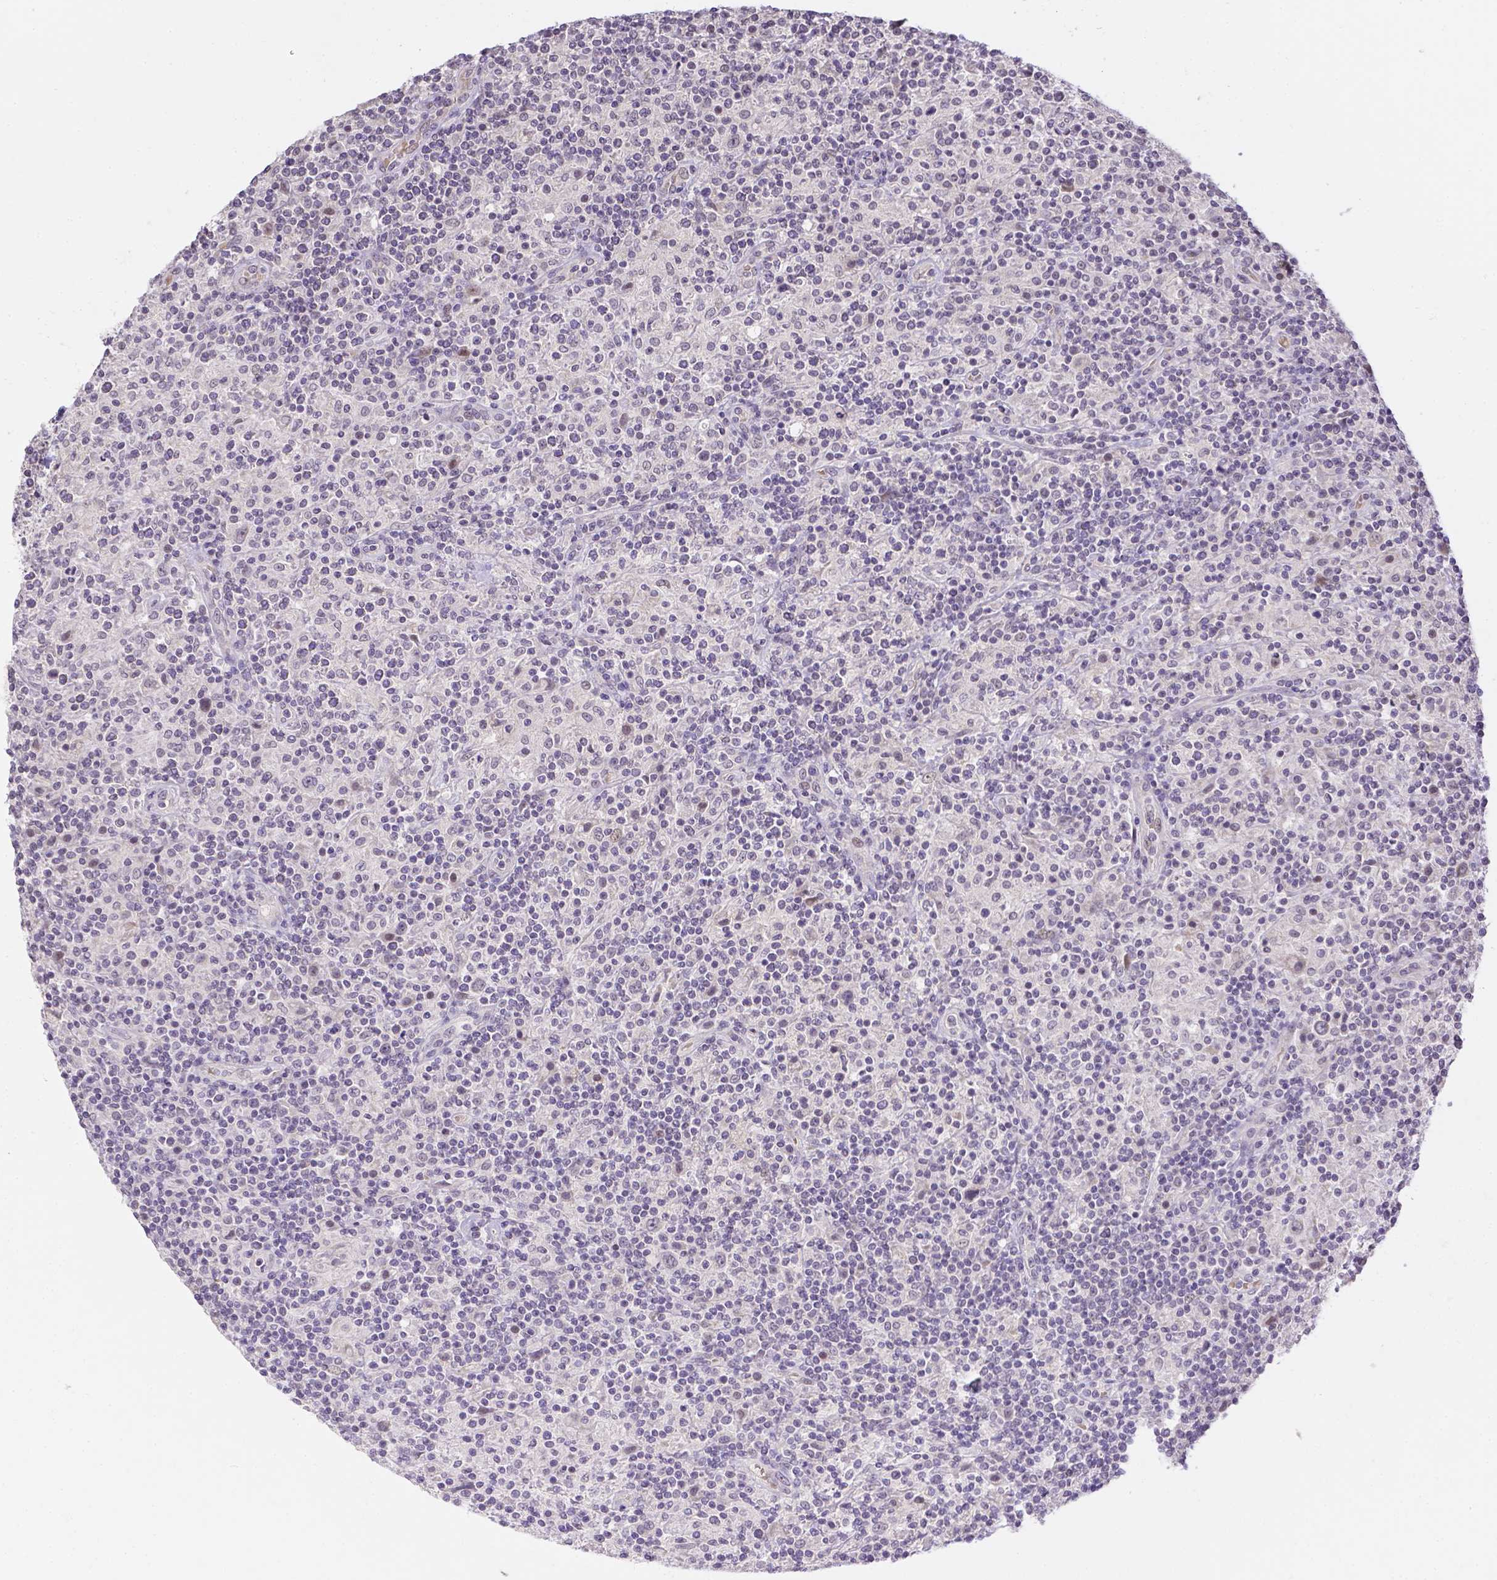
{"staining": {"intensity": "weak", "quantity": "<25%", "location": "nuclear"}, "tissue": "lymphoma", "cell_type": "Tumor cells", "image_type": "cancer", "snomed": [{"axis": "morphology", "description": "Hodgkin's disease, NOS"}, {"axis": "topography", "description": "Lymph node"}], "caption": "IHC histopathology image of Hodgkin's disease stained for a protein (brown), which exhibits no staining in tumor cells.", "gene": "ZNF280B", "patient": {"sex": "male", "age": 70}}